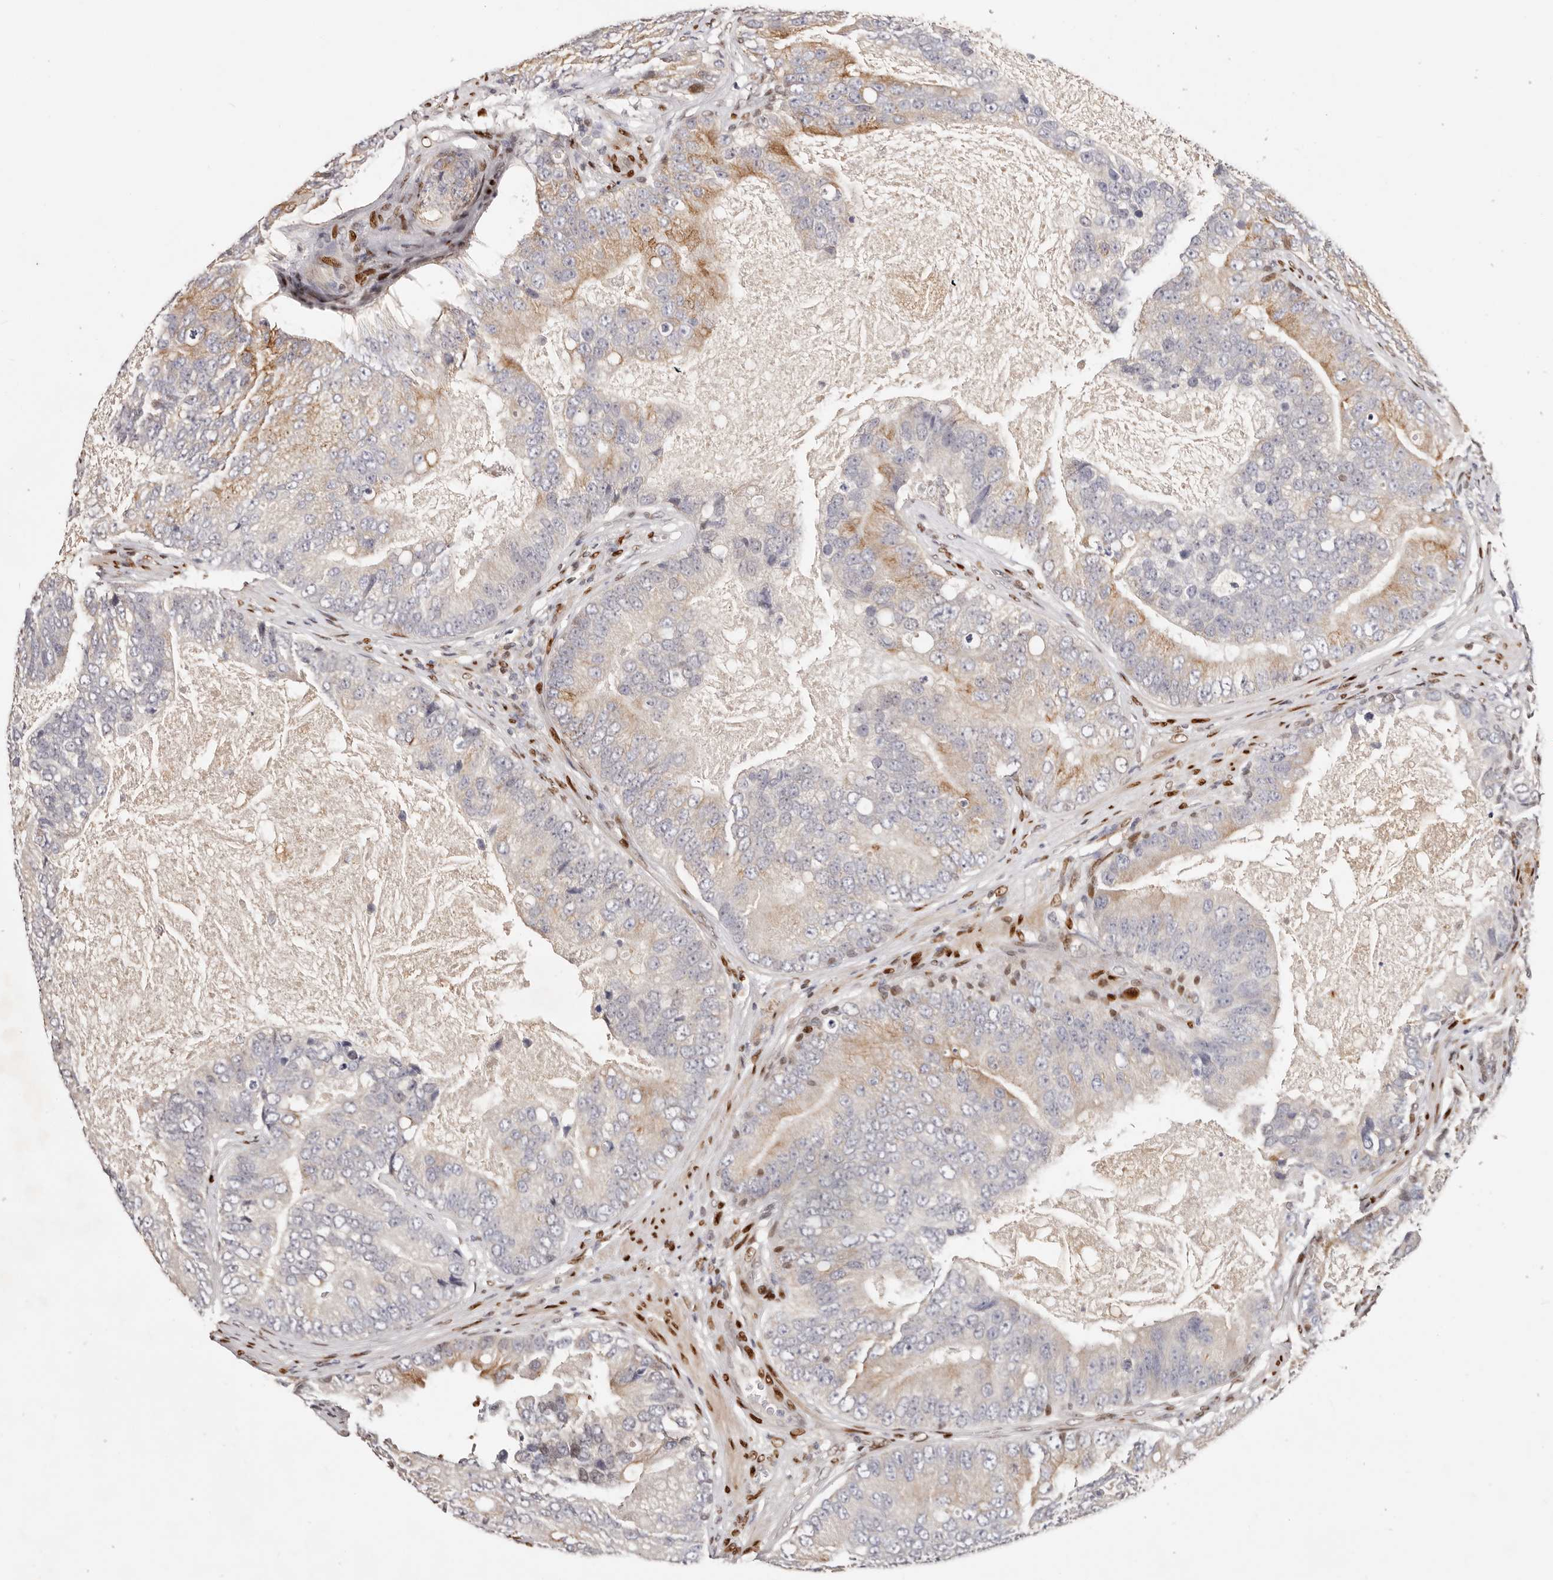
{"staining": {"intensity": "moderate", "quantity": "<25%", "location": "cytoplasmic/membranous"}, "tissue": "prostate cancer", "cell_type": "Tumor cells", "image_type": "cancer", "snomed": [{"axis": "morphology", "description": "Adenocarcinoma, High grade"}, {"axis": "topography", "description": "Prostate"}], "caption": "Protein analysis of prostate adenocarcinoma (high-grade) tissue exhibits moderate cytoplasmic/membranous expression in approximately <25% of tumor cells.", "gene": "IQGAP3", "patient": {"sex": "male", "age": 70}}